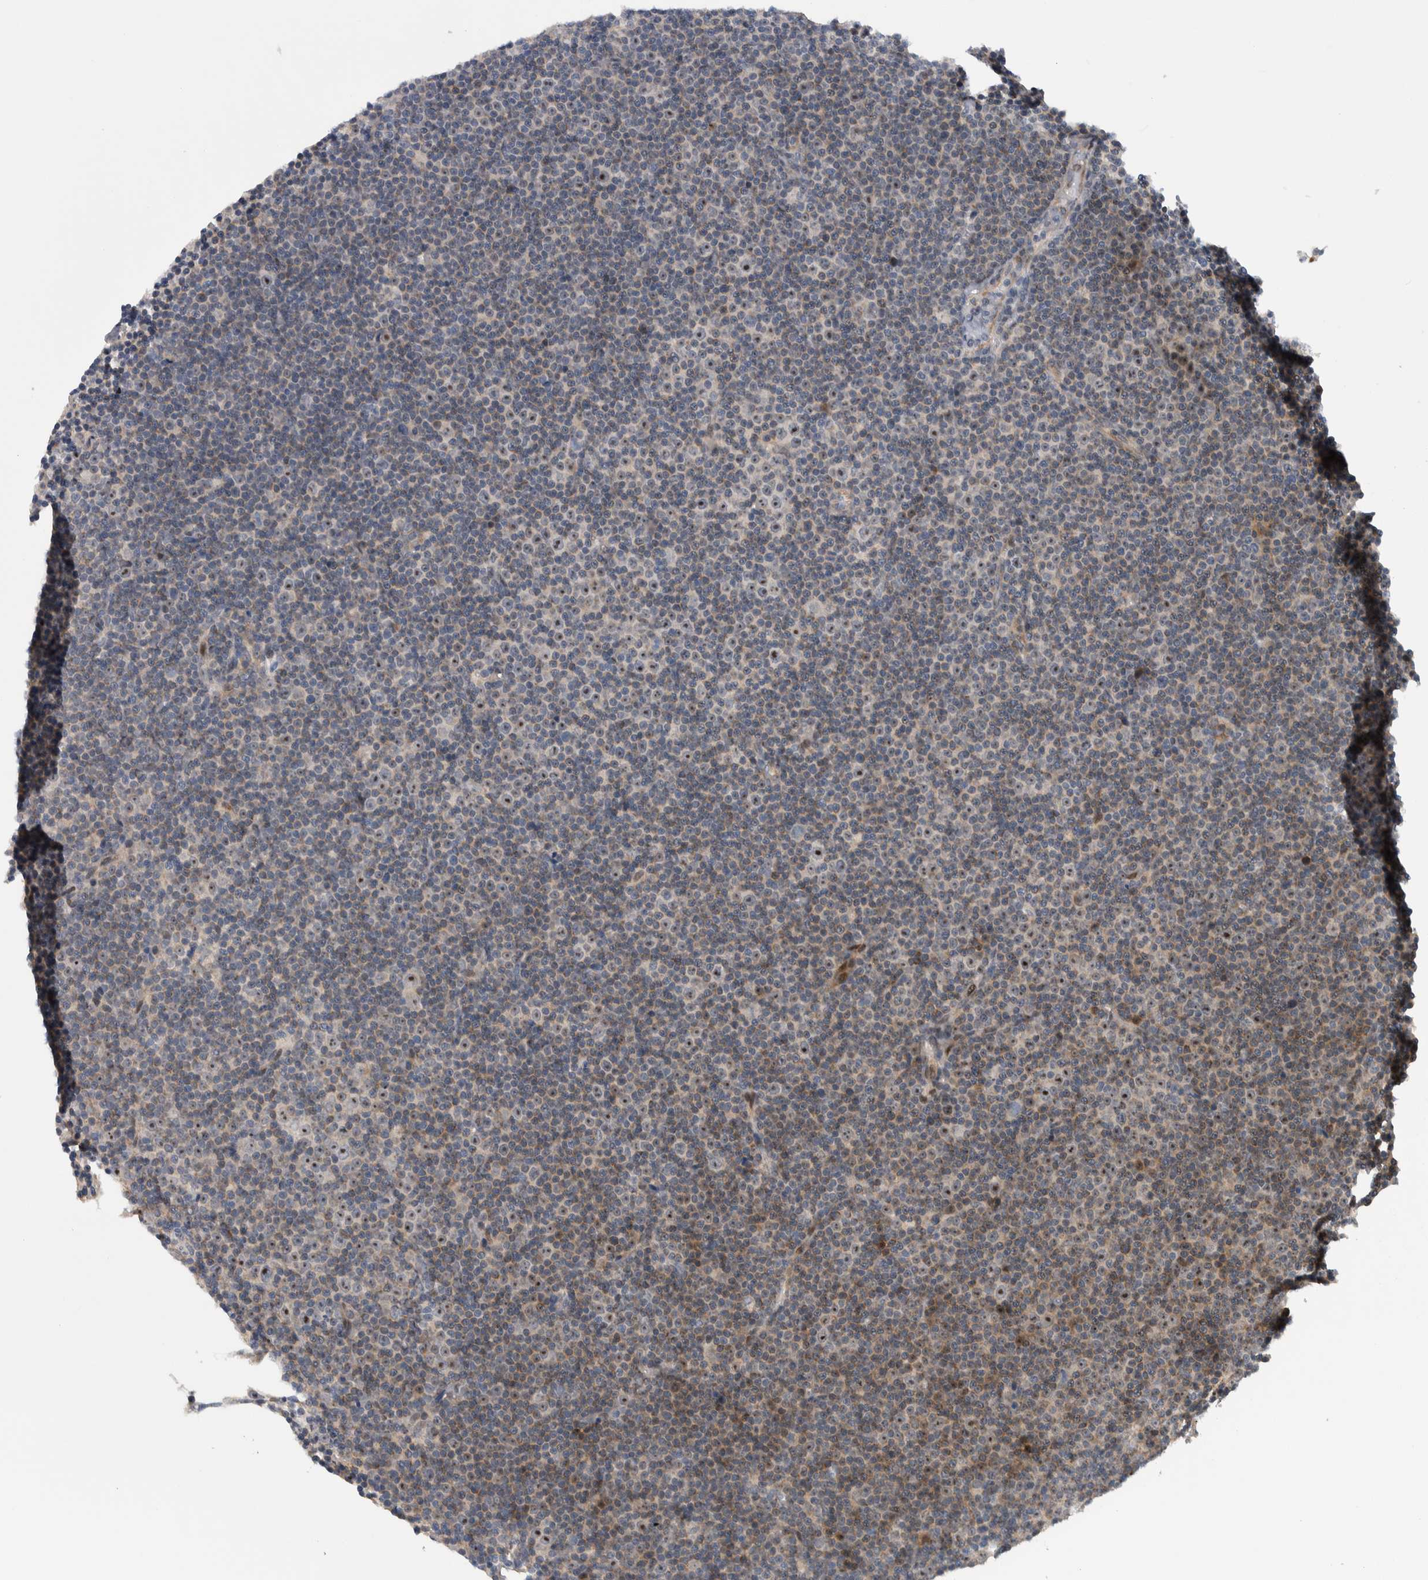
{"staining": {"intensity": "strong", "quantity": "<25%", "location": "nuclear"}, "tissue": "lymphoma", "cell_type": "Tumor cells", "image_type": "cancer", "snomed": [{"axis": "morphology", "description": "Malignant lymphoma, non-Hodgkin's type, Low grade"}, {"axis": "topography", "description": "Lymph node"}], "caption": "Low-grade malignant lymphoma, non-Hodgkin's type tissue exhibits strong nuclear staining in approximately <25% of tumor cells, visualized by immunohistochemistry.", "gene": "PRRG4", "patient": {"sex": "female", "age": 67}}